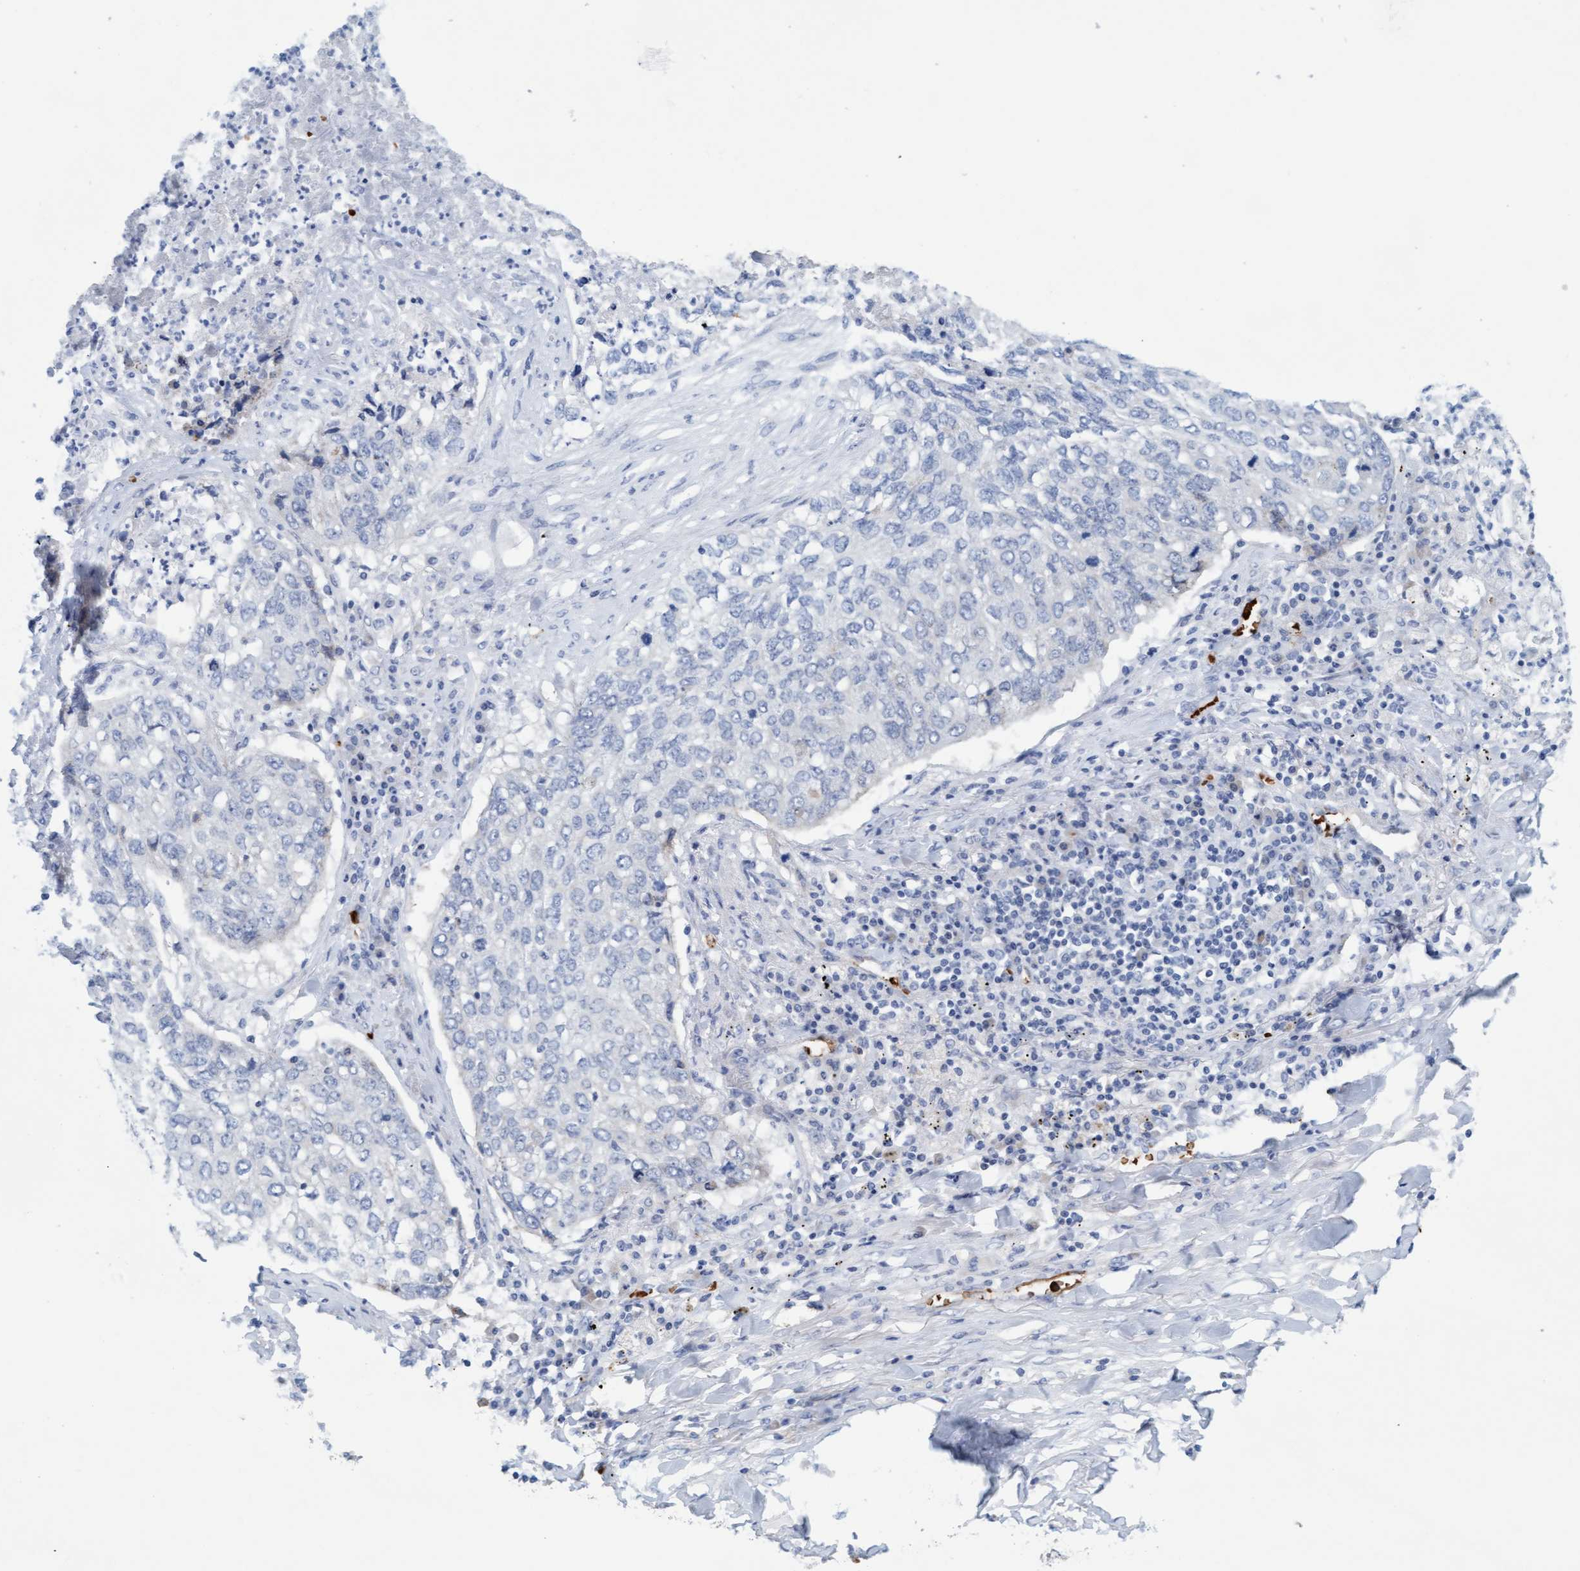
{"staining": {"intensity": "negative", "quantity": "none", "location": "none"}, "tissue": "lung cancer", "cell_type": "Tumor cells", "image_type": "cancer", "snomed": [{"axis": "morphology", "description": "Squamous cell carcinoma, NOS"}, {"axis": "topography", "description": "Lung"}], "caption": "Protein analysis of squamous cell carcinoma (lung) exhibits no significant positivity in tumor cells. (Stains: DAB immunohistochemistry with hematoxylin counter stain, Microscopy: brightfield microscopy at high magnification).", "gene": "P2RX5", "patient": {"sex": "female", "age": 63}}